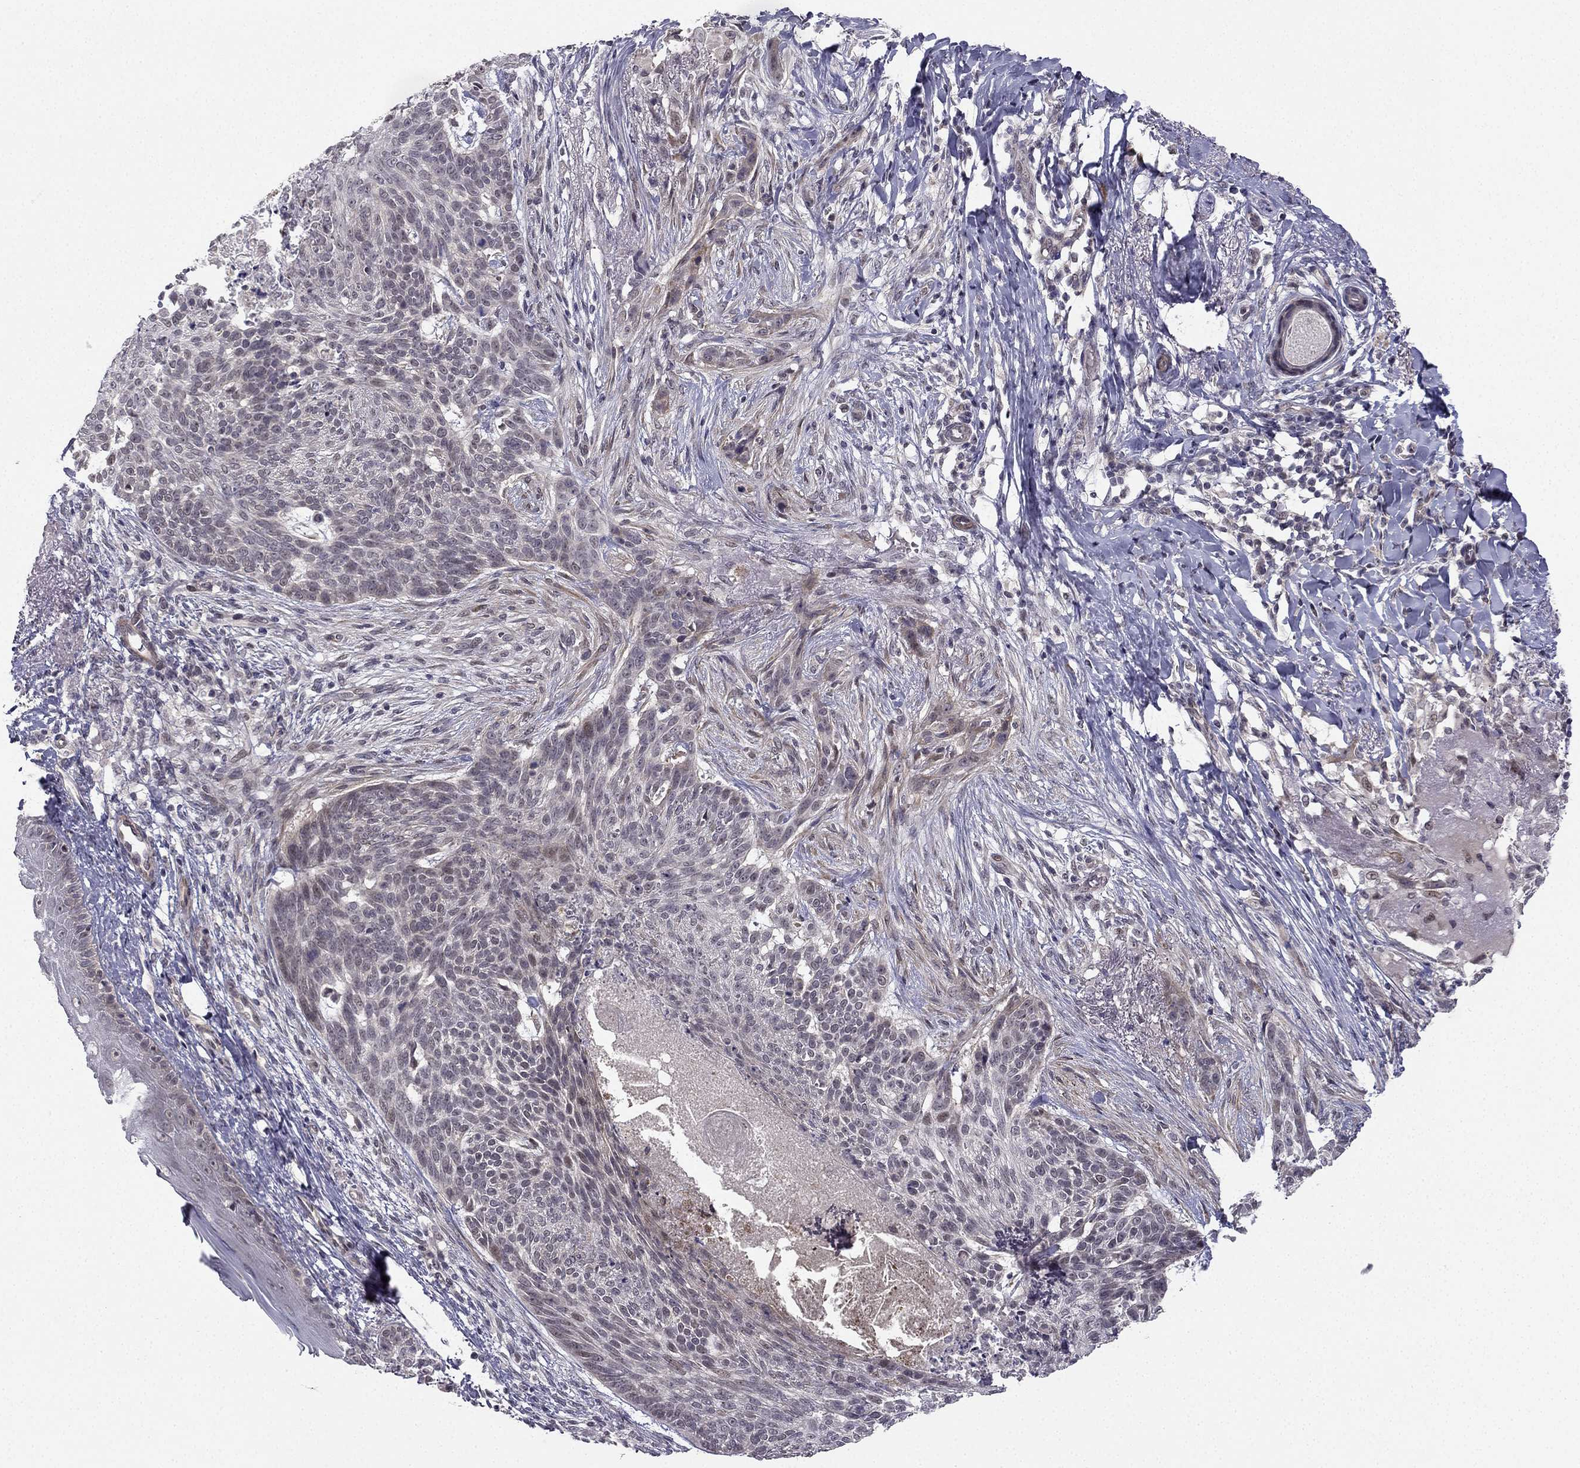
{"staining": {"intensity": "negative", "quantity": "none", "location": "none"}, "tissue": "skin cancer", "cell_type": "Tumor cells", "image_type": "cancer", "snomed": [{"axis": "morphology", "description": "Normal tissue, NOS"}, {"axis": "morphology", "description": "Basal cell carcinoma"}, {"axis": "topography", "description": "Skin"}], "caption": "The photomicrograph demonstrates no staining of tumor cells in skin cancer (basal cell carcinoma).", "gene": "CHST8", "patient": {"sex": "male", "age": 84}}